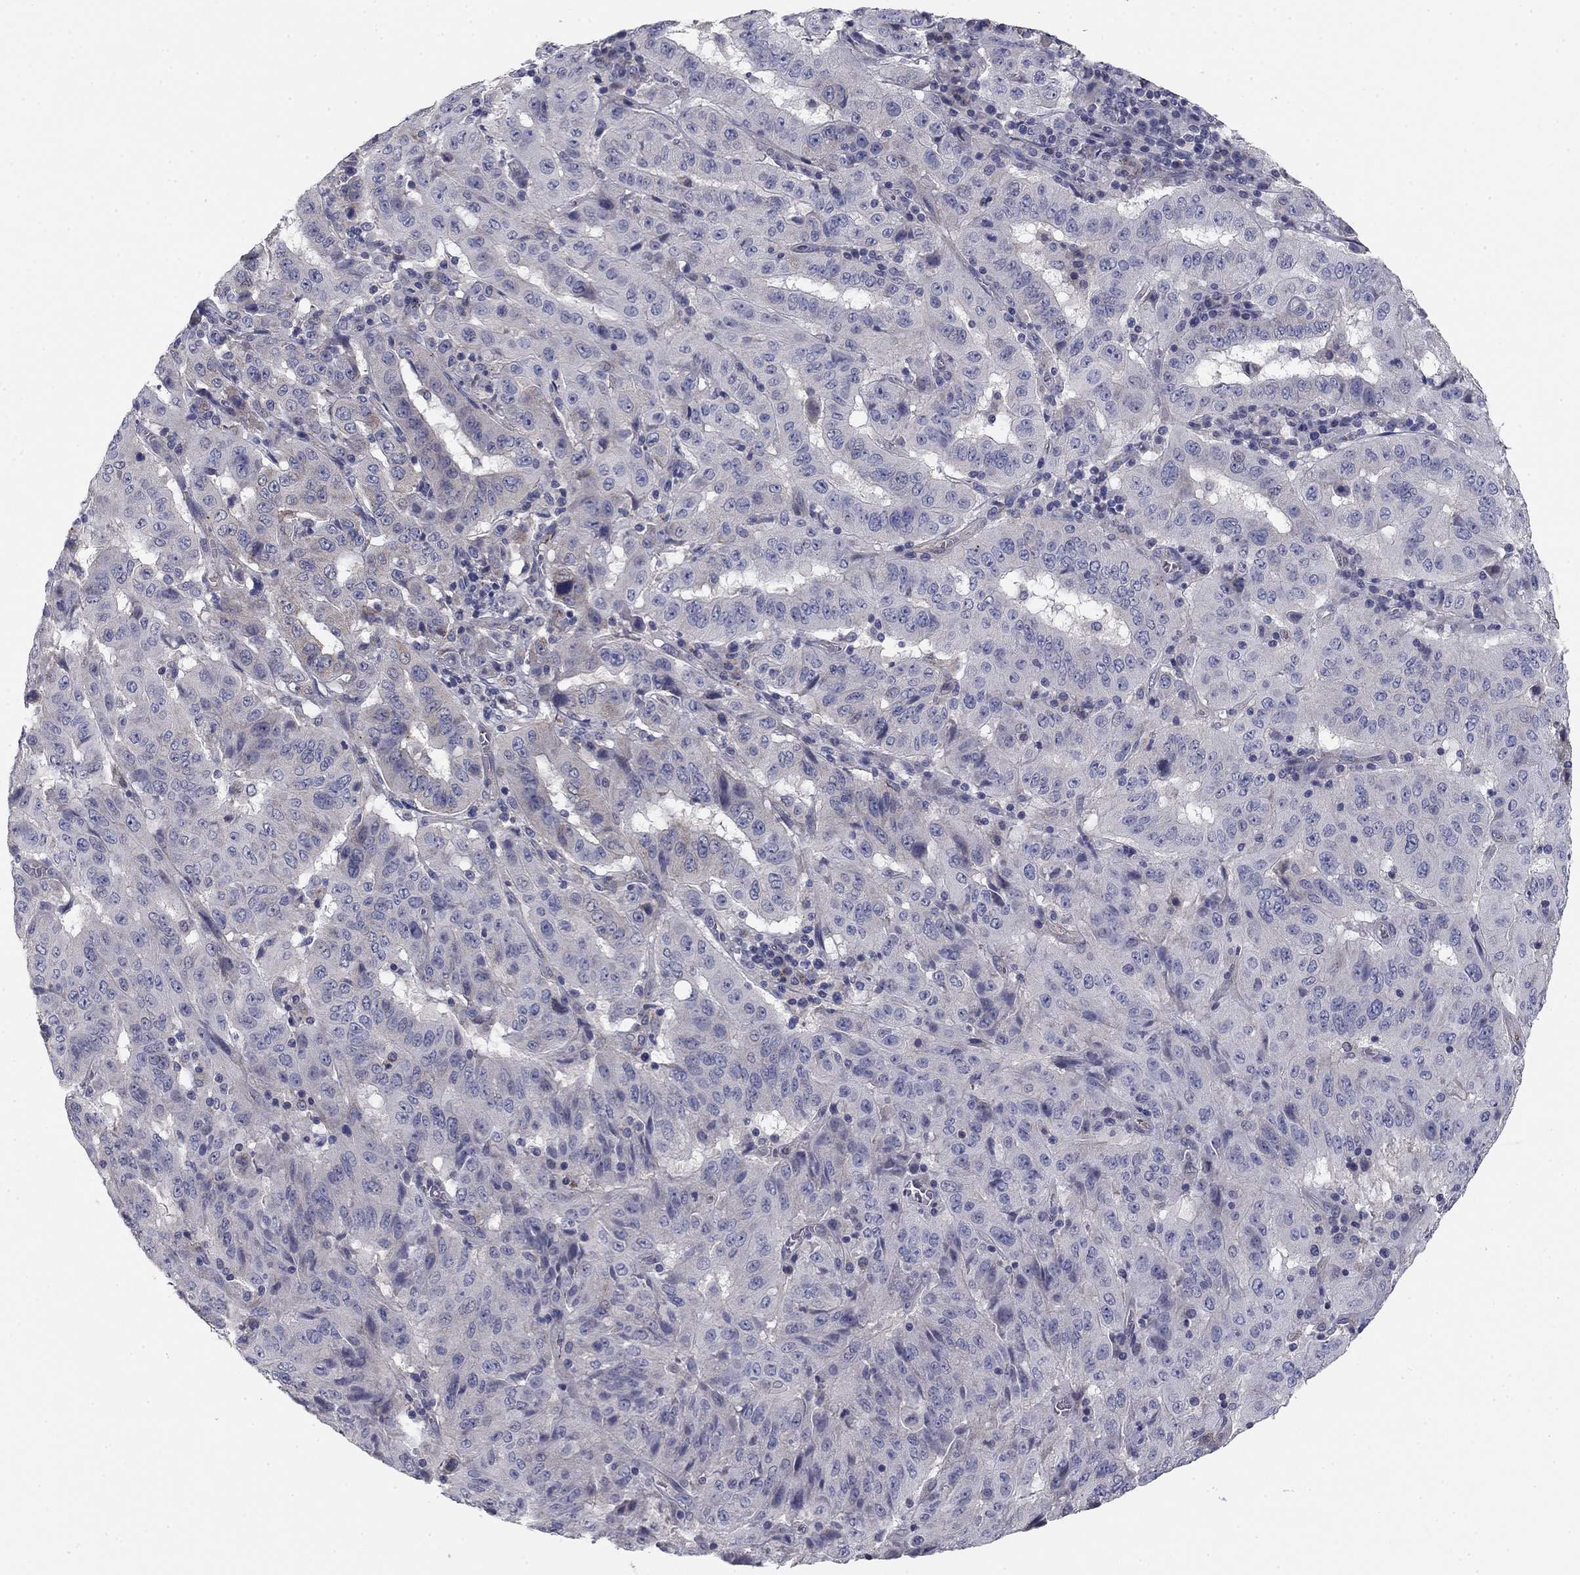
{"staining": {"intensity": "negative", "quantity": "none", "location": "none"}, "tissue": "pancreatic cancer", "cell_type": "Tumor cells", "image_type": "cancer", "snomed": [{"axis": "morphology", "description": "Adenocarcinoma, NOS"}, {"axis": "topography", "description": "Pancreas"}], "caption": "IHC micrograph of pancreatic cancer stained for a protein (brown), which exhibits no expression in tumor cells.", "gene": "SEPTIN3", "patient": {"sex": "male", "age": 63}}